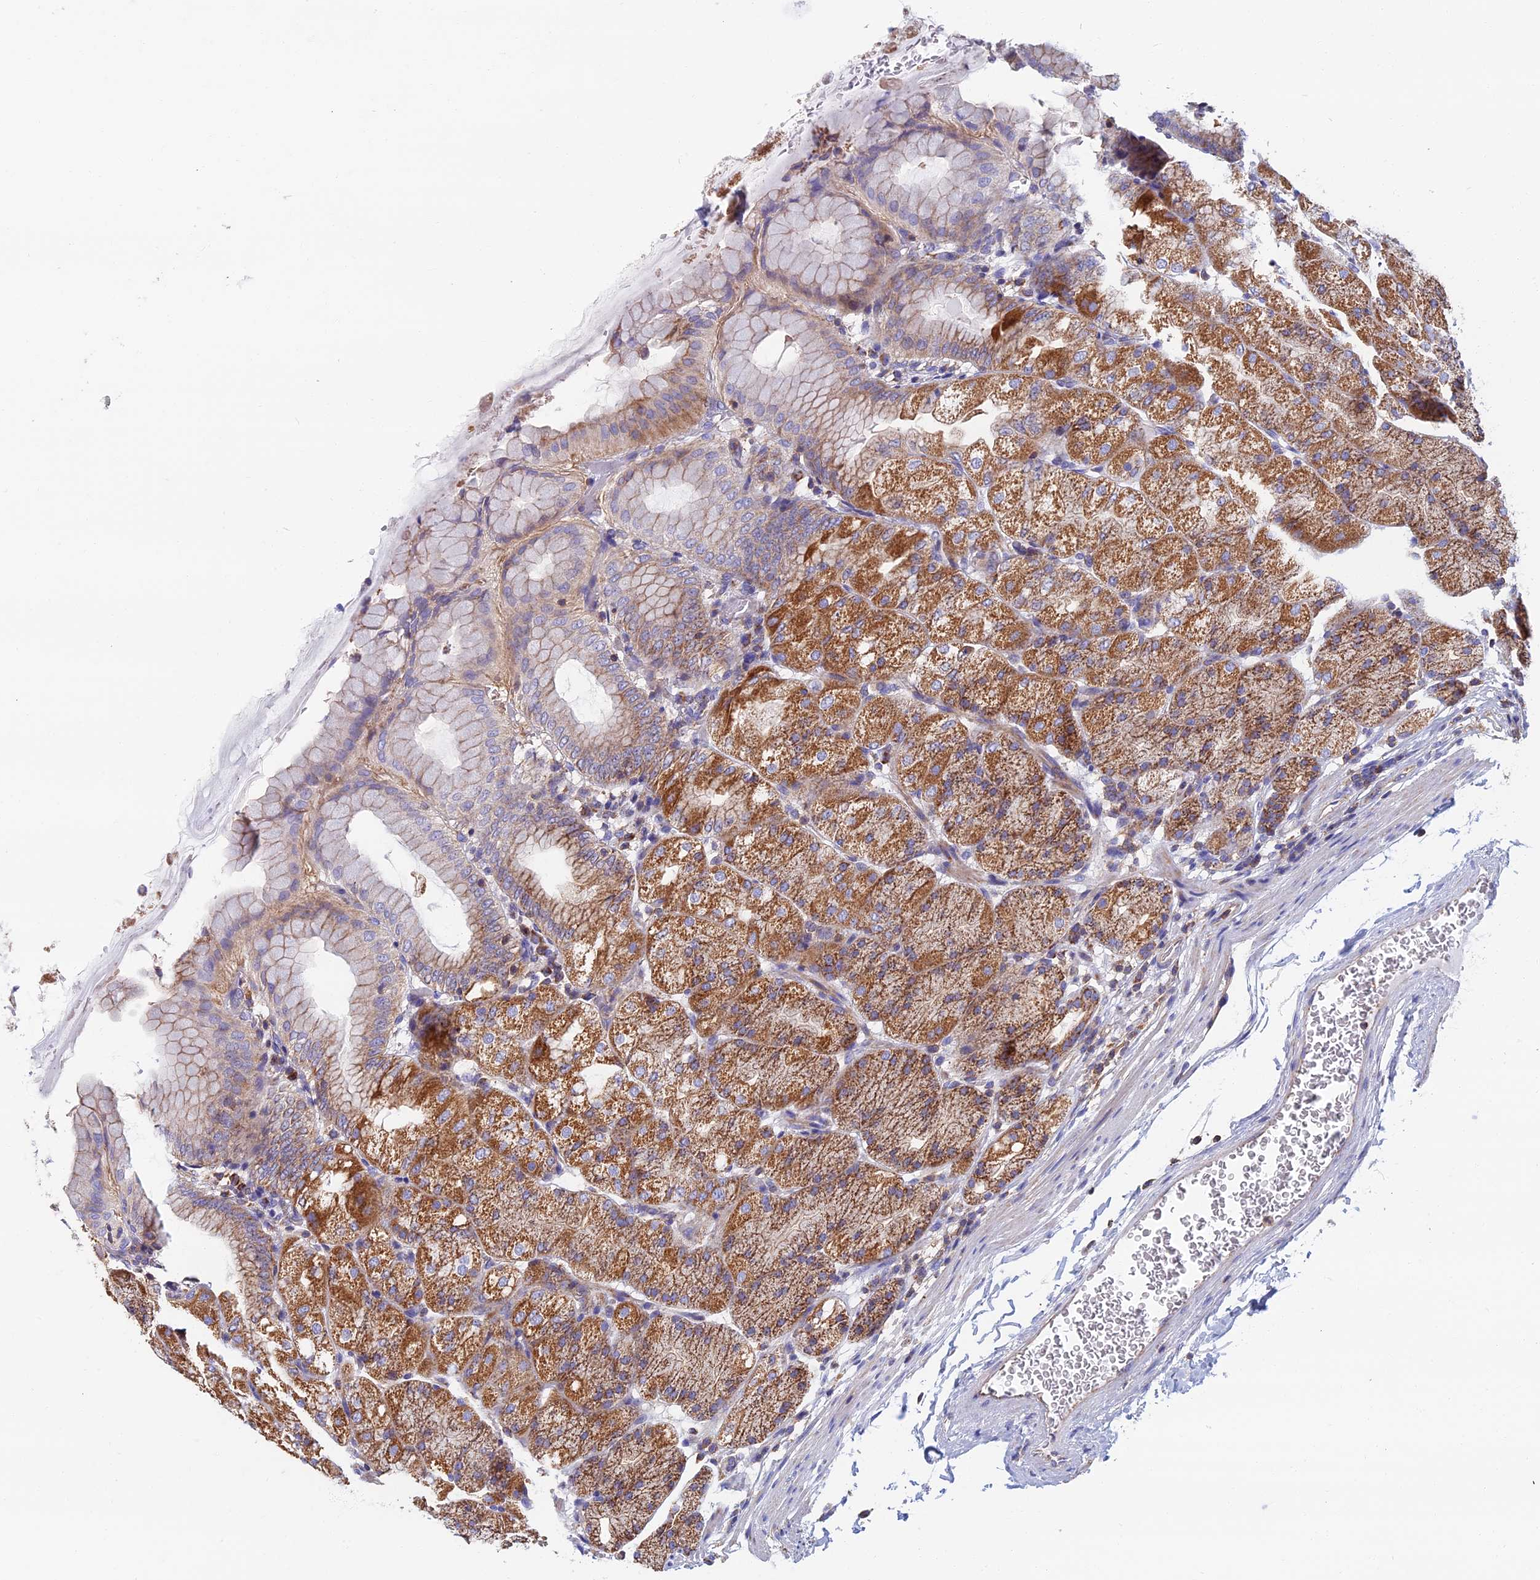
{"staining": {"intensity": "strong", "quantity": ">75%", "location": "cytoplasmic/membranous"}, "tissue": "stomach", "cell_type": "Glandular cells", "image_type": "normal", "snomed": [{"axis": "morphology", "description": "Normal tissue, NOS"}, {"axis": "topography", "description": "Stomach, upper"}, {"axis": "topography", "description": "Stomach, lower"}], "caption": "An immunohistochemistry (IHC) image of unremarkable tissue is shown. Protein staining in brown shows strong cytoplasmic/membranous positivity in stomach within glandular cells. Immunohistochemistry stains the protein in brown and the nuclei are stained blue.", "gene": "HSD17B8", "patient": {"sex": "male", "age": 62}}